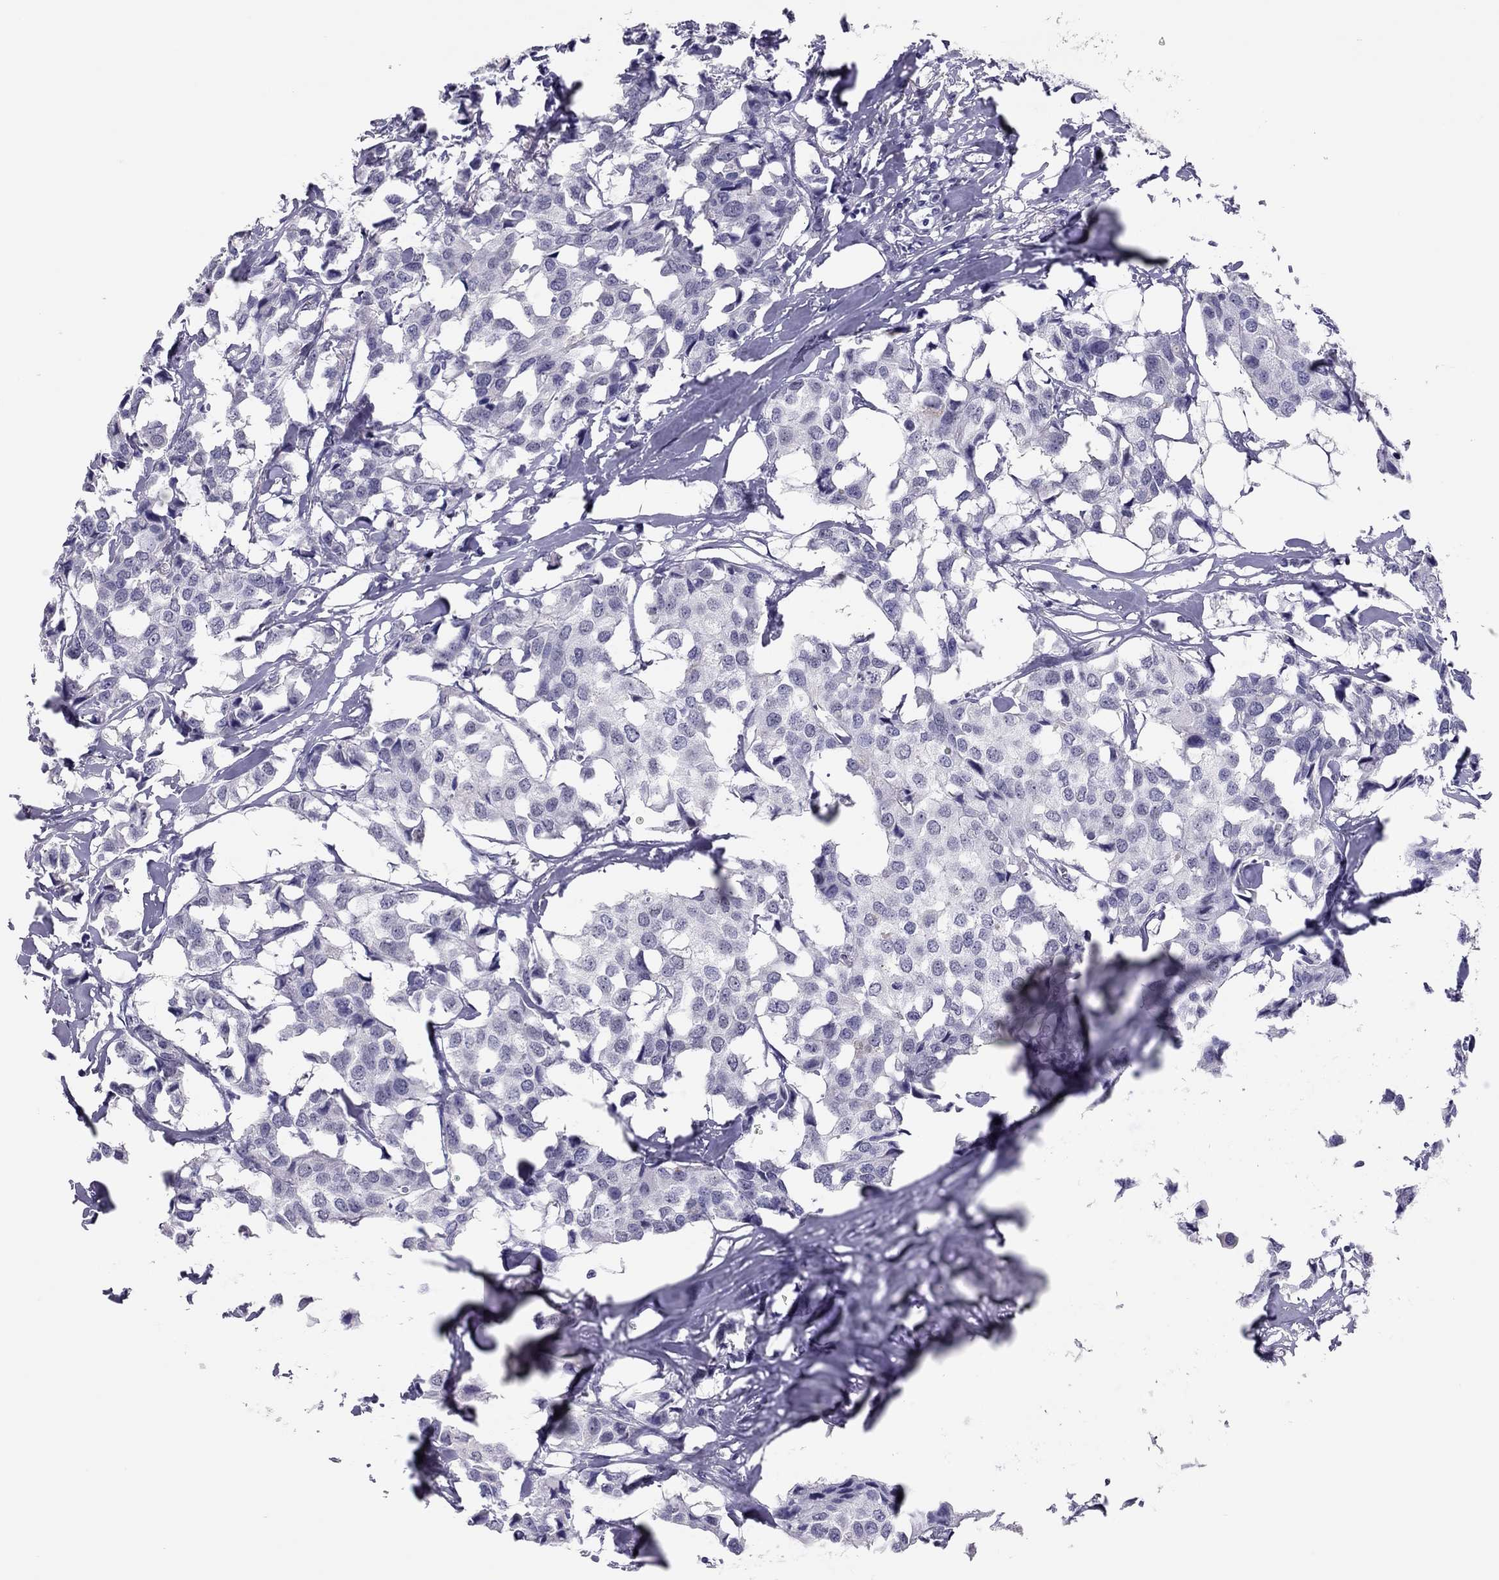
{"staining": {"intensity": "negative", "quantity": "none", "location": "none"}, "tissue": "breast cancer", "cell_type": "Tumor cells", "image_type": "cancer", "snomed": [{"axis": "morphology", "description": "Duct carcinoma"}, {"axis": "topography", "description": "Breast"}], "caption": "Immunohistochemistry micrograph of neoplastic tissue: infiltrating ductal carcinoma (breast) stained with DAB (3,3'-diaminobenzidine) shows no significant protein expression in tumor cells. The staining is performed using DAB brown chromogen with nuclei counter-stained in using hematoxylin.", "gene": "PHOX2A", "patient": {"sex": "female", "age": 80}}